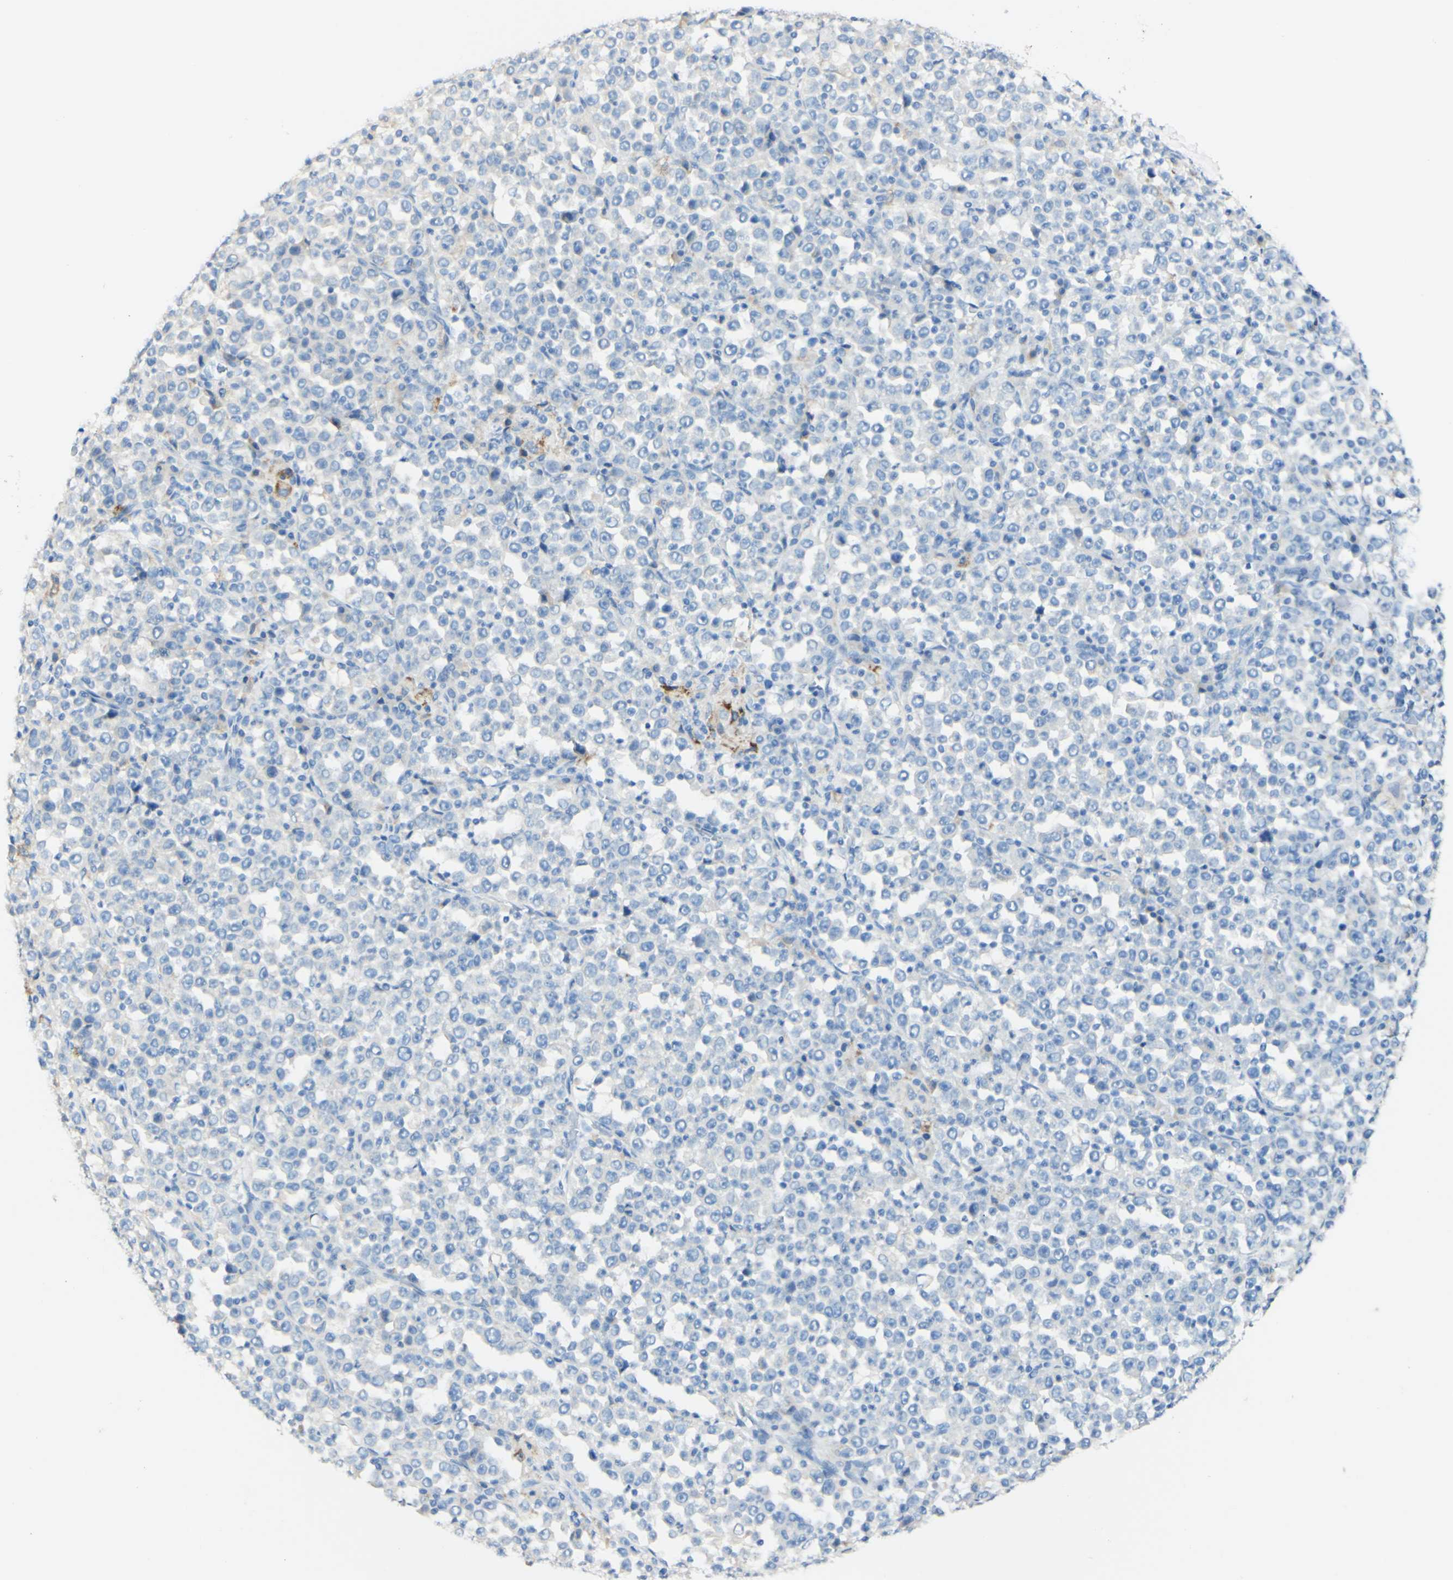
{"staining": {"intensity": "negative", "quantity": "none", "location": "none"}, "tissue": "stomach cancer", "cell_type": "Tumor cells", "image_type": "cancer", "snomed": [{"axis": "morphology", "description": "Normal tissue, NOS"}, {"axis": "morphology", "description": "Adenocarcinoma, NOS"}, {"axis": "topography", "description": "Stomach, upper"}, {"axis": "topography", "description": "Stomach"}], "caption": "The histopathology image displays no staining of tumor cells in adenocarcinoma (stomach).", "gene": "FGF4", "patient": {"sex": "male", "age": 59}}